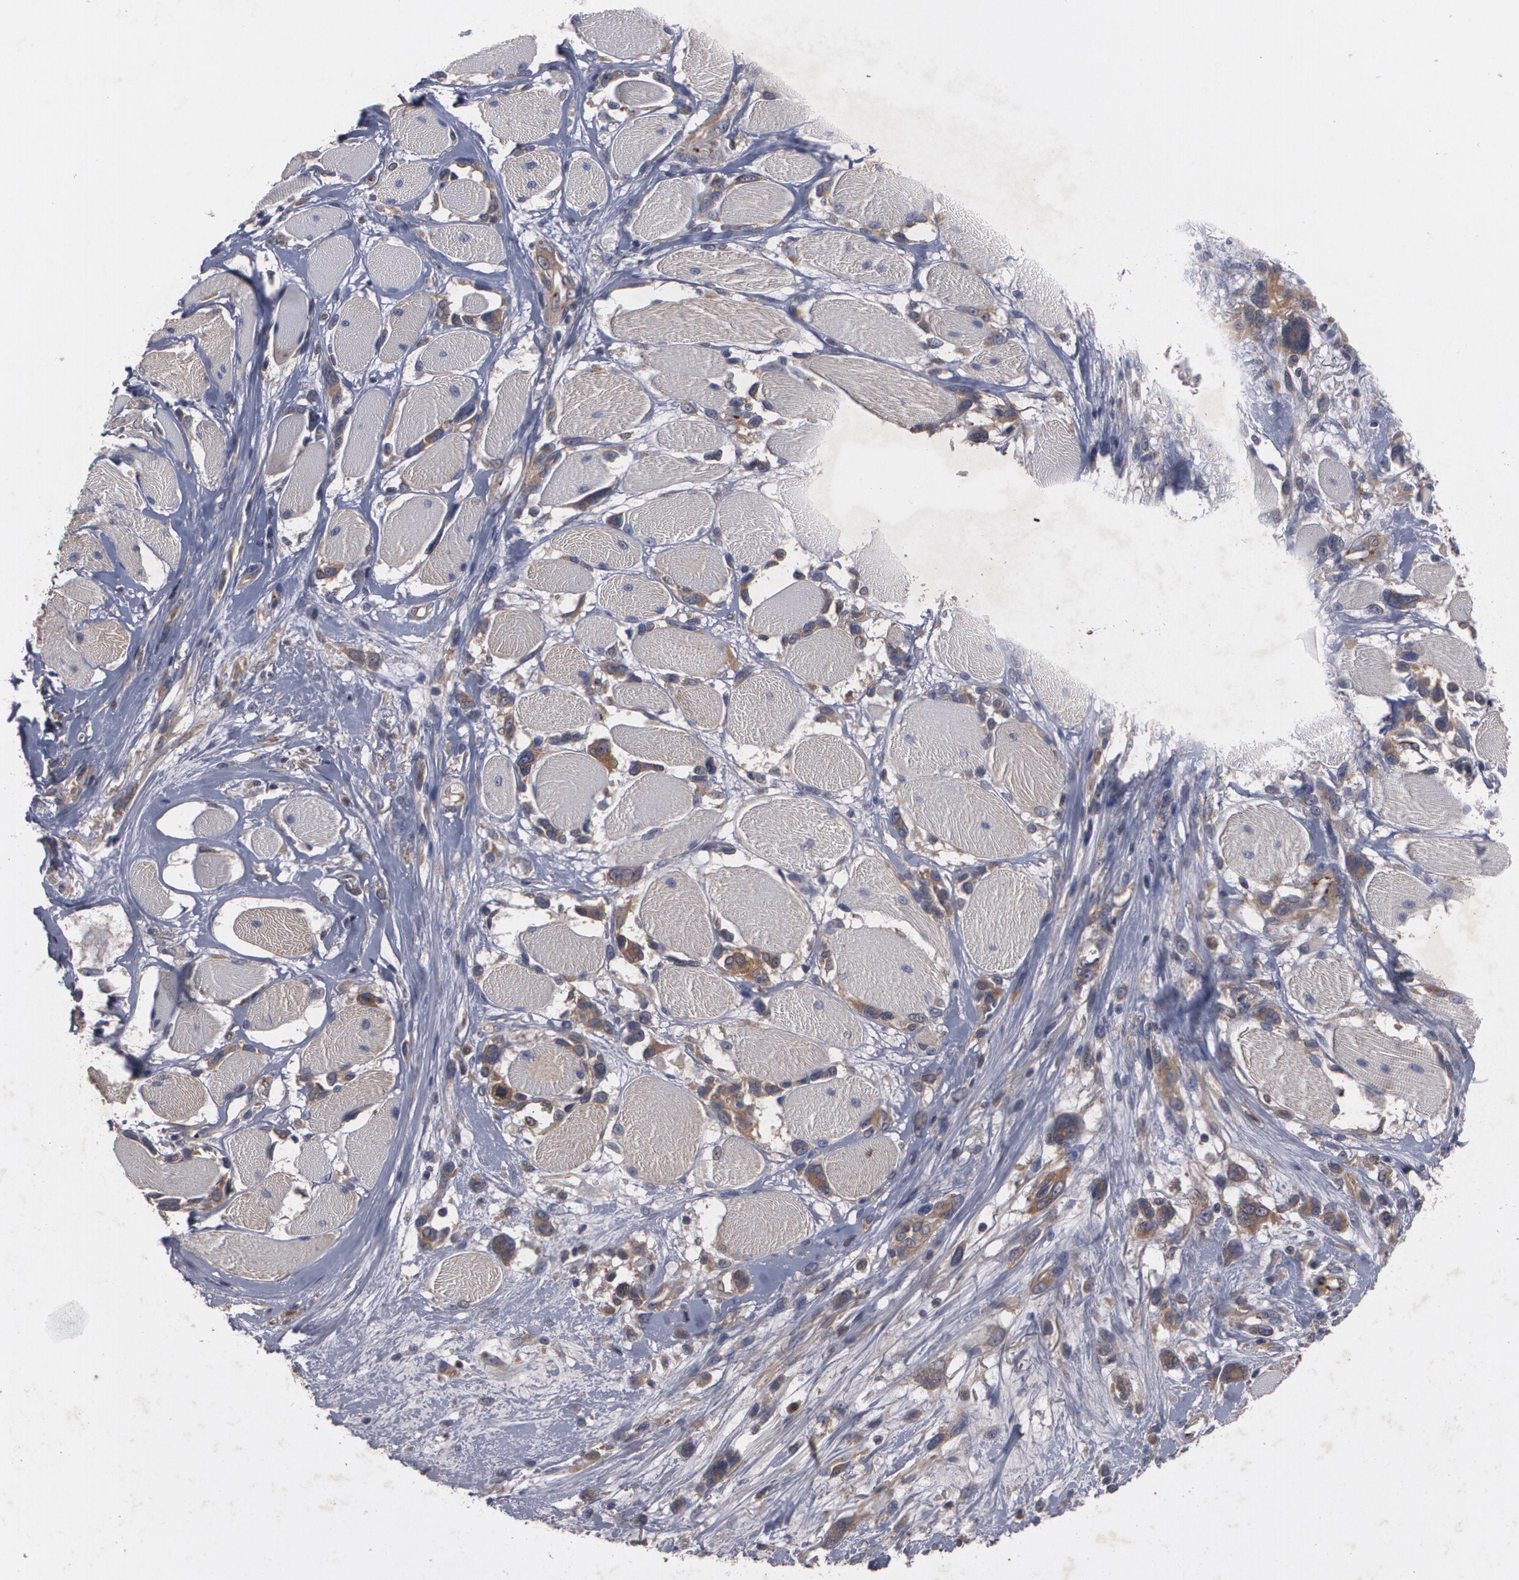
{"staining": {"intensity": "weak", "quantity": ">75%", "location": "cytoplasmic/membranous"}, "tissue": "melanoma", "cell_type": "Tumor cells", "image_type": "cancer", "snomed": [{"axis": "morphology", "description": "Malignant melanoma, NOS"}, {"axis": "topography", "description": "Skin"}], "caption": "A photomicrograph showing weak cytoplasmic/membranous positivity in approximately >75% of tumor cells in malignant melanoma, as visualized by brown immunohistochemical staining.", "gene": "HTT", "patient": {"sex": "male", "age": 91}}